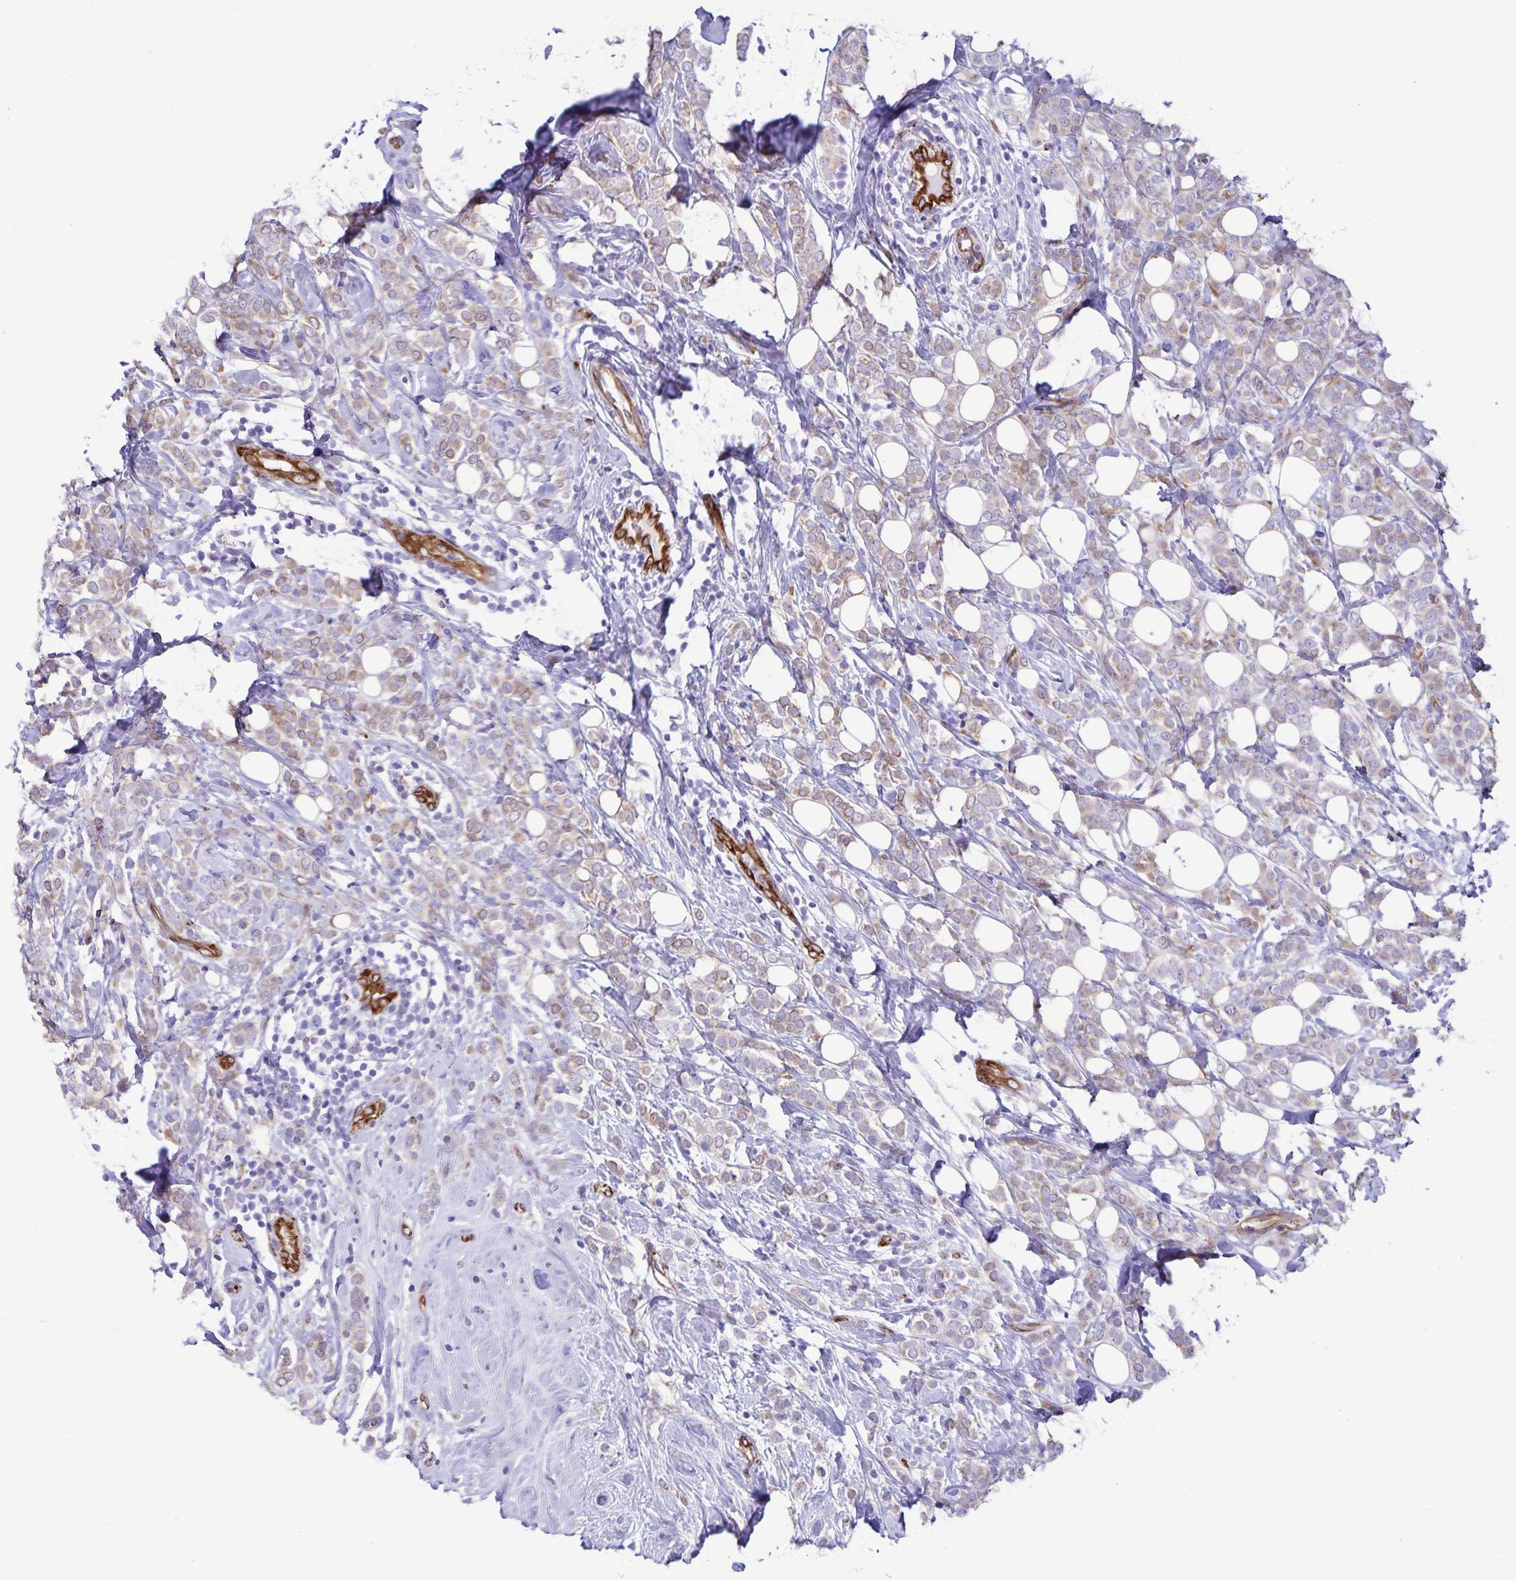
{"staining": {"intensity": "weak", "quantity": "25%-75%", "location": "cytoplasmic/membranous"}, "tissue": "breast cancer", "cell_type": "Tumor cells", "image_type": "cancer", "snomed": [{"axis": "morphology", "description": "Lobular carcinoma"}, {"axis": "topography", "description": "Breast"}], "caption": "Immunohistochemistry staining of lobular carcinoma (breast), which displays low levels of weak cytoplasmic/membranous positivity in approximately 25%-75% of tumor cells indicating weak cytoplasmic/membranous protein expression. The staining was performed using DAB (3,3'-diaminobenzidine) (brown) for protein detection and nuclei were counterstained in hematoxylin (blue).", "gene": "RCN1", "patient": {"sex": "female", "age": 49}}